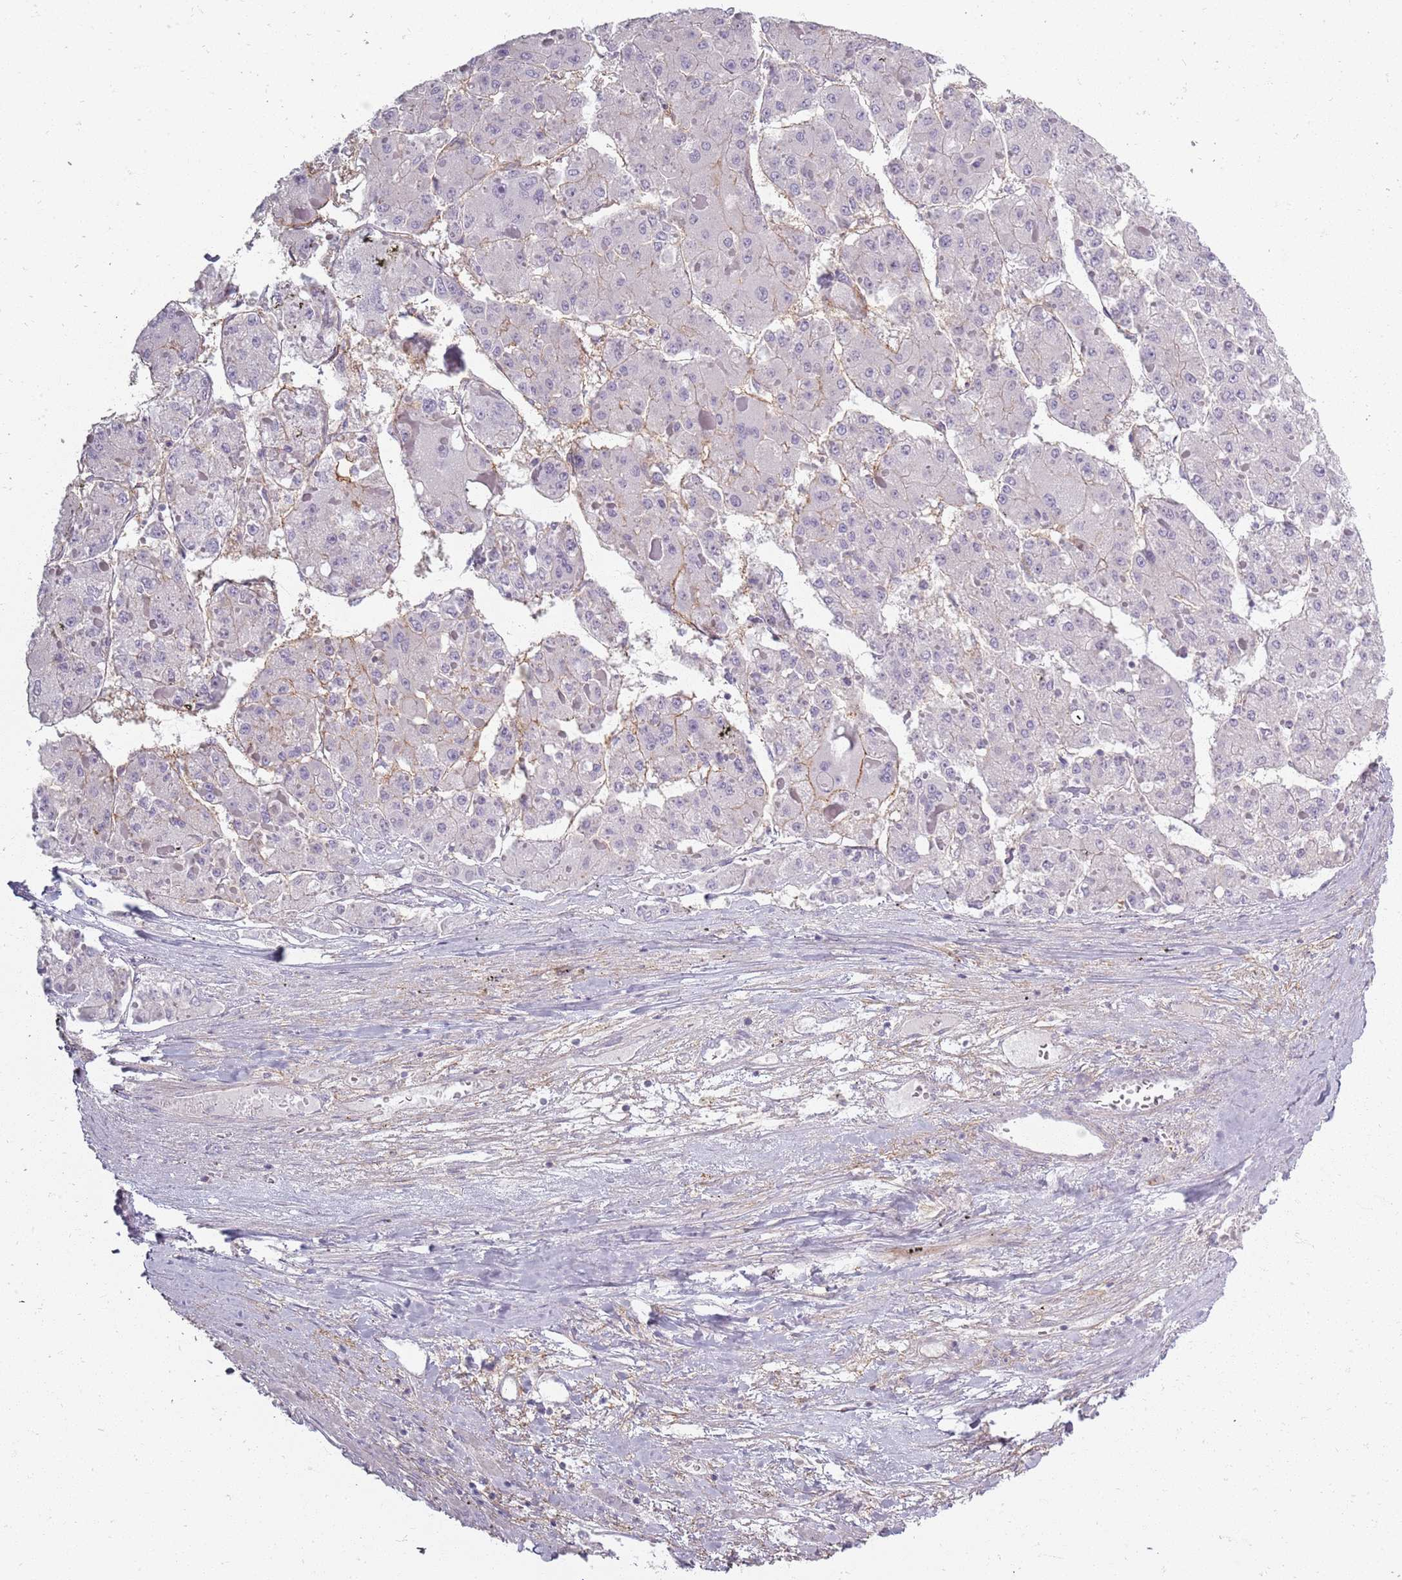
{"staining": {"intensity": "negative", "quantity": "none", "location": "none"}, "tissue": "liver cancer", "cell_type": "Tumor cells", "image_type": "cancer", "snomed": [{"axis": "morphology", "description": "Carcinoma, Hepatocellular, NOS"}, {"axis": "topography", "description": "Liver"}], "caption": "Tumor cells show no significant staining in hepatocellular carcinoma (liver).", "gene": "SYNGR3", "patient": {"sex": "female", "age": 73}}